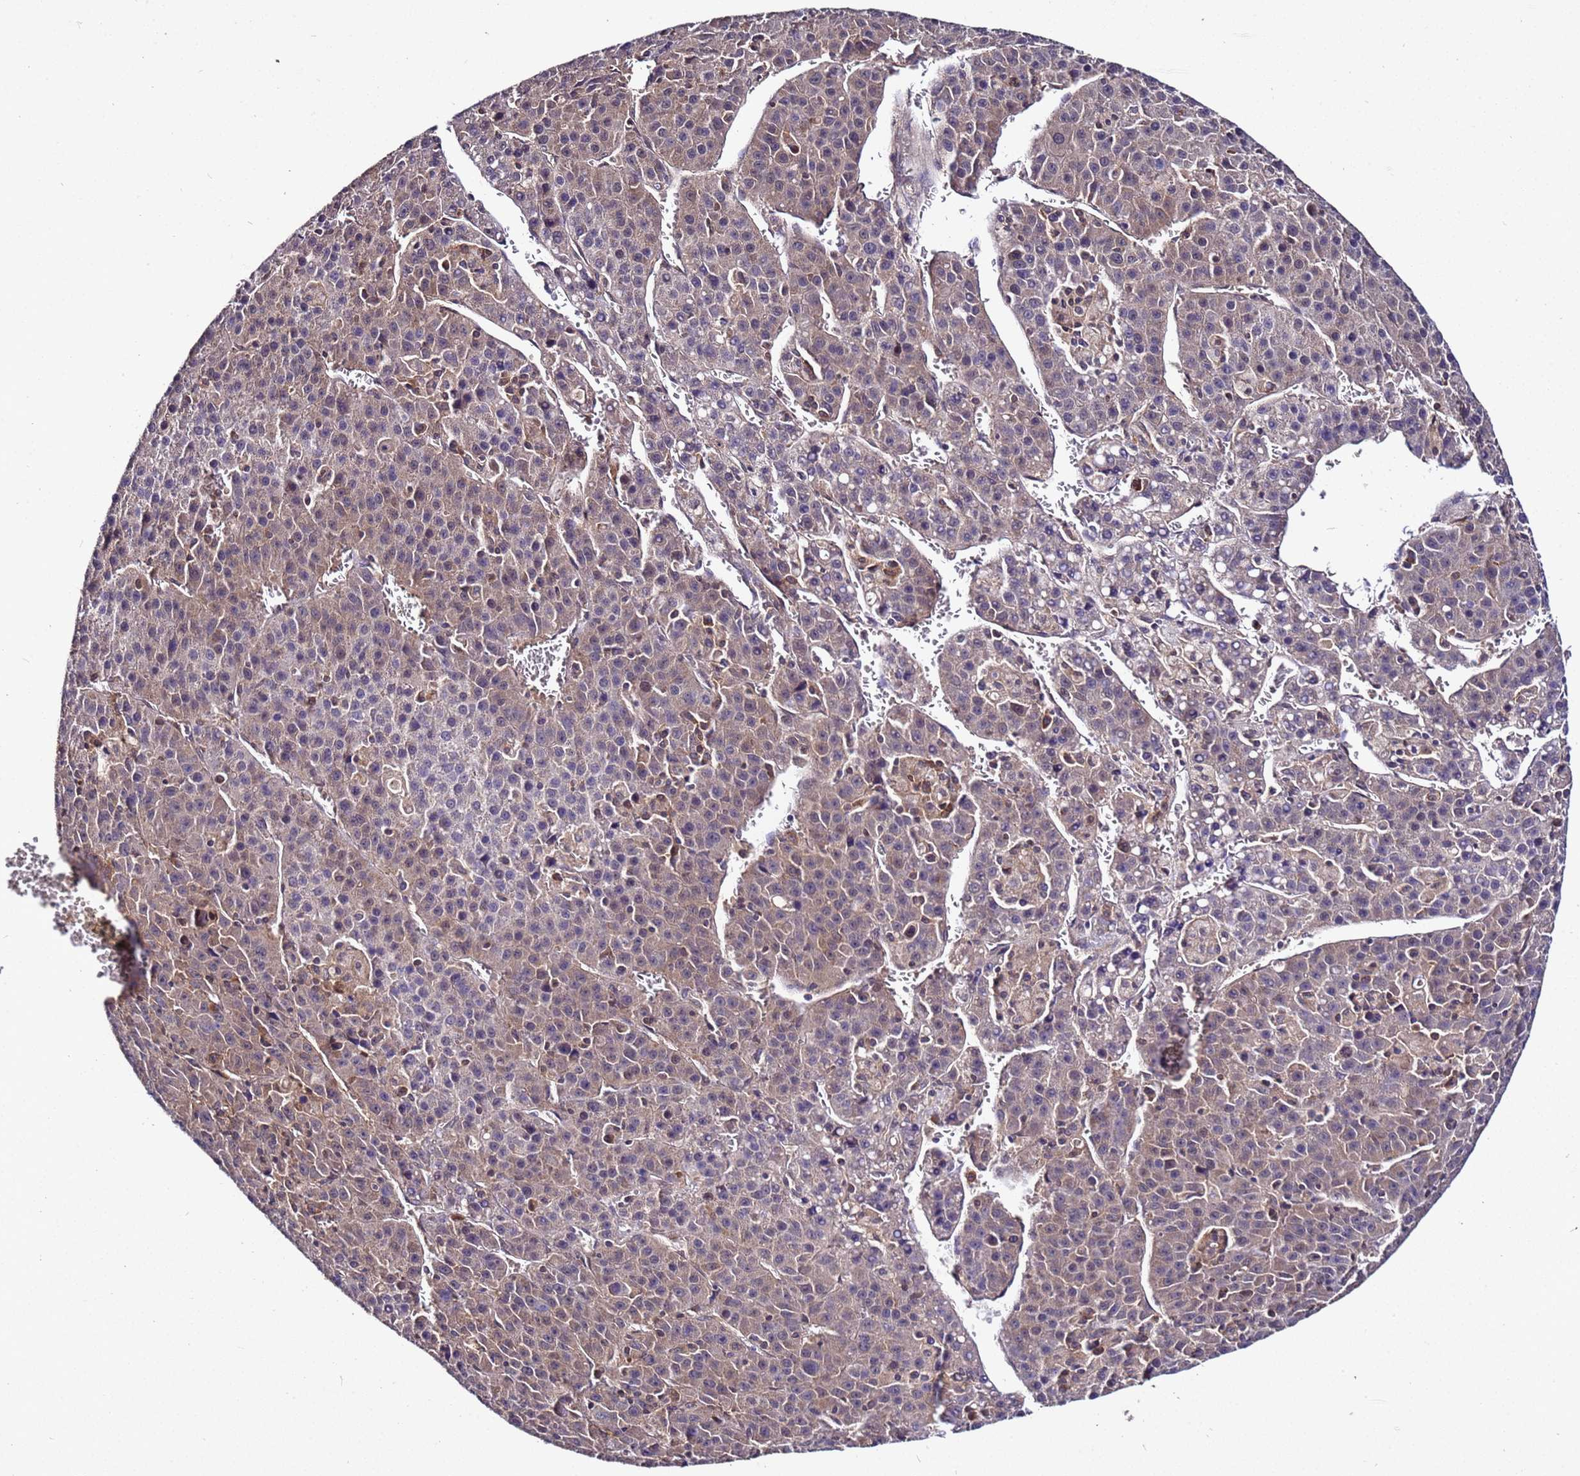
{"staining": {"intensity": "weak", "quantity": ">75%", "location": "cytoplasmic/membranous"}, "tissue": "liver cancer", "cell_type": "Tumor cells", "image_type": "cancer", "snomed": [{"axis": "morphology", "description": "Carcinoma, Hepatocellular, NOS"}, {"axis": "topography", "description": "Liver"}], "caption": "Protein expression analysis of human liver cancer reveals weak cytoplasmic/membranous expression in approximately >75% of tumor cells. The staining was performed using DAB to visualize the protein expression in brown, while the nuclei were stained in blue with hematoxylin (Magnification: 20x).", "gene": "GSPT2", "patient": {"sex": "female", "age": 53}}